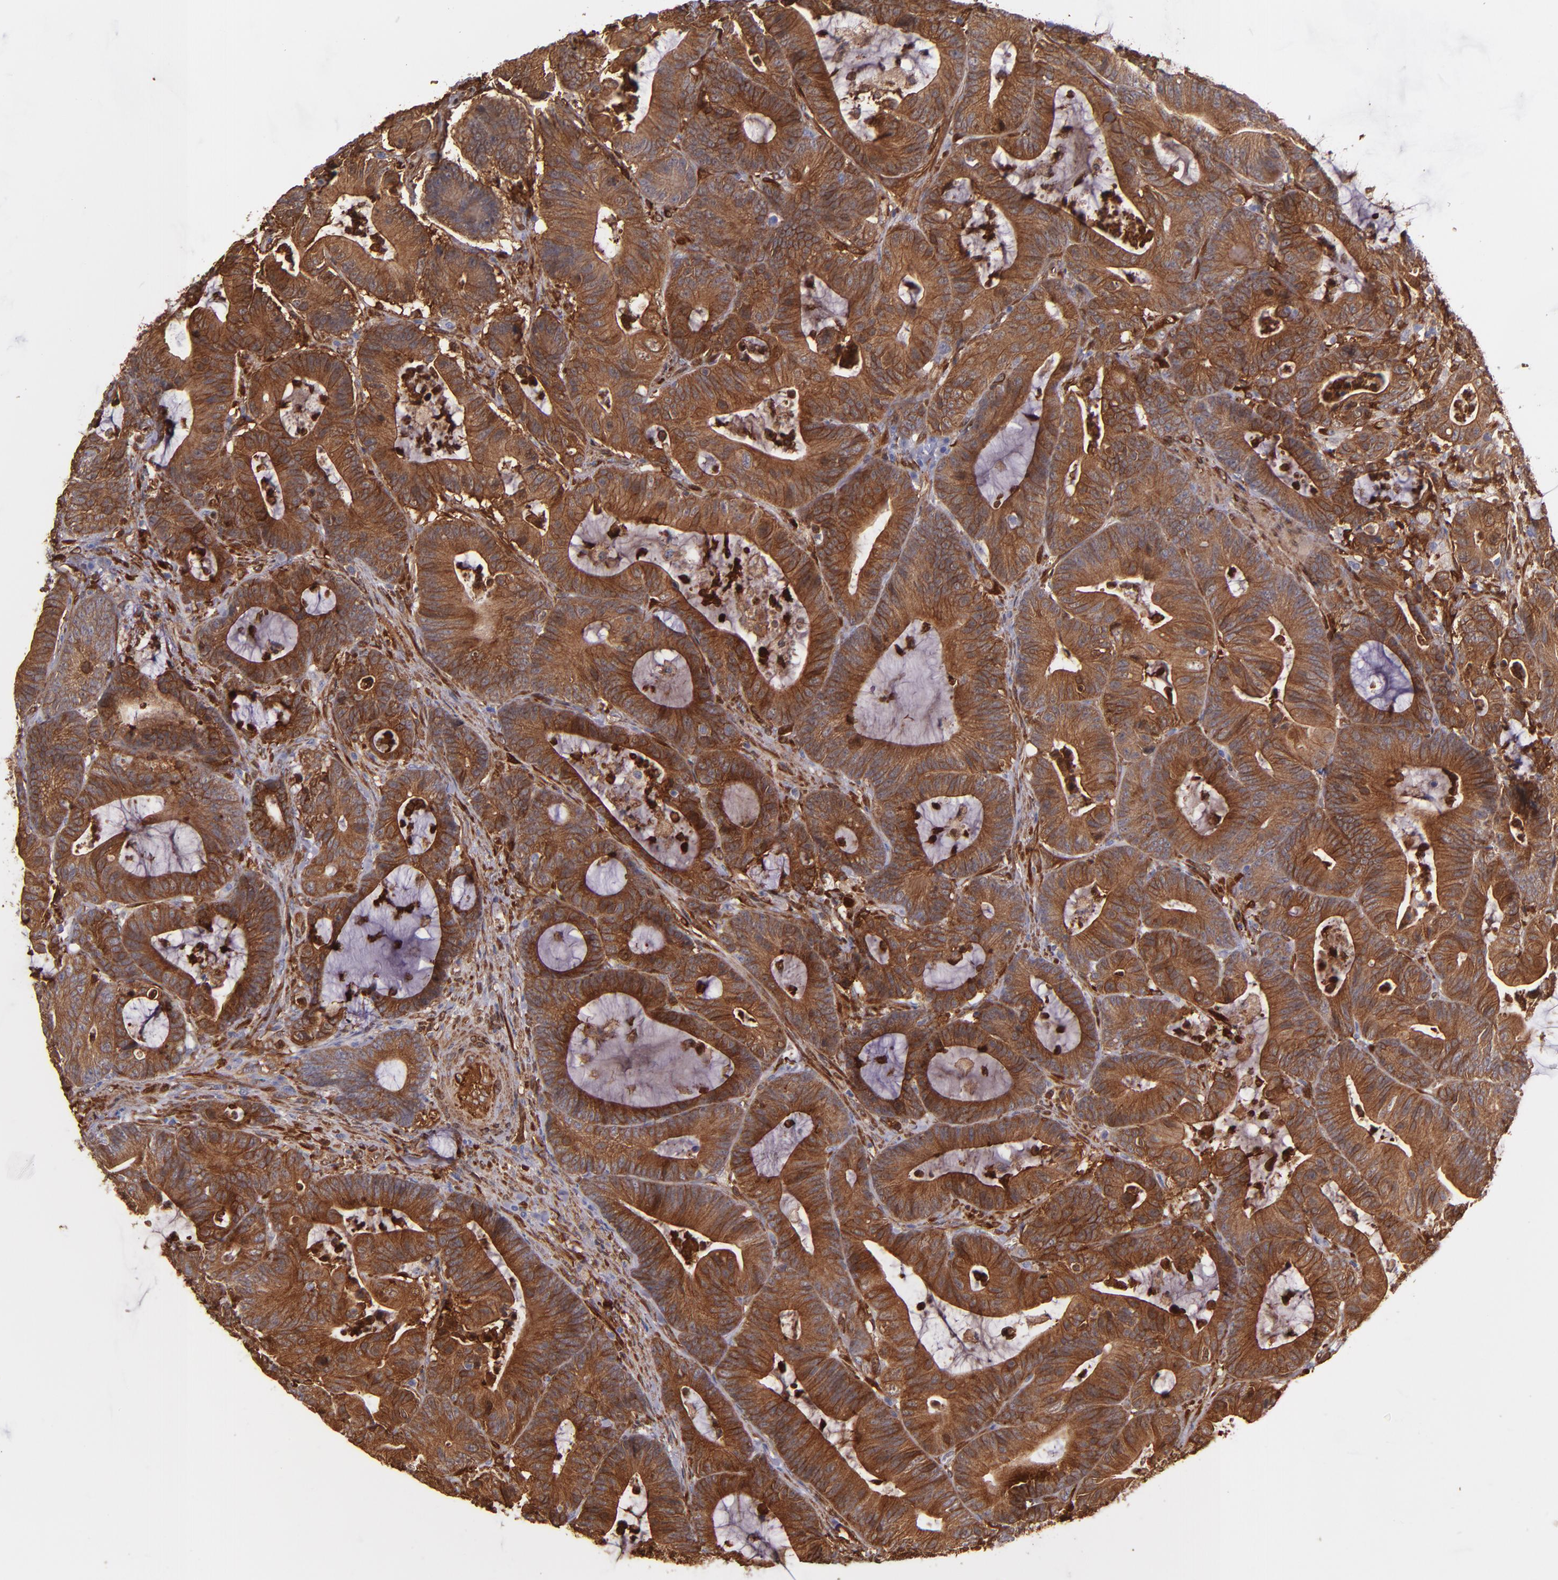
{"staining": {"intensity": "strong", "quantity": ">75%", "location": "cytoplasmic/membranous"}, "tissue": "colorectal cancer", "cell_type": "Tumor cells", "image_type": "cancer", "snomed": [{"axis": "morphology", "description": "Adenocarcinoma, NOS"}, {"axis": "topography", "description": "Colon"}], "caption": "Protein expression analysis of adenocarcinoma (colorectal) exhibits strong cytoplasmic/membranous positivity in about >75% of tumor cells.", "gene": "VCL", "patient": {"sex": "female", "age": 84}}